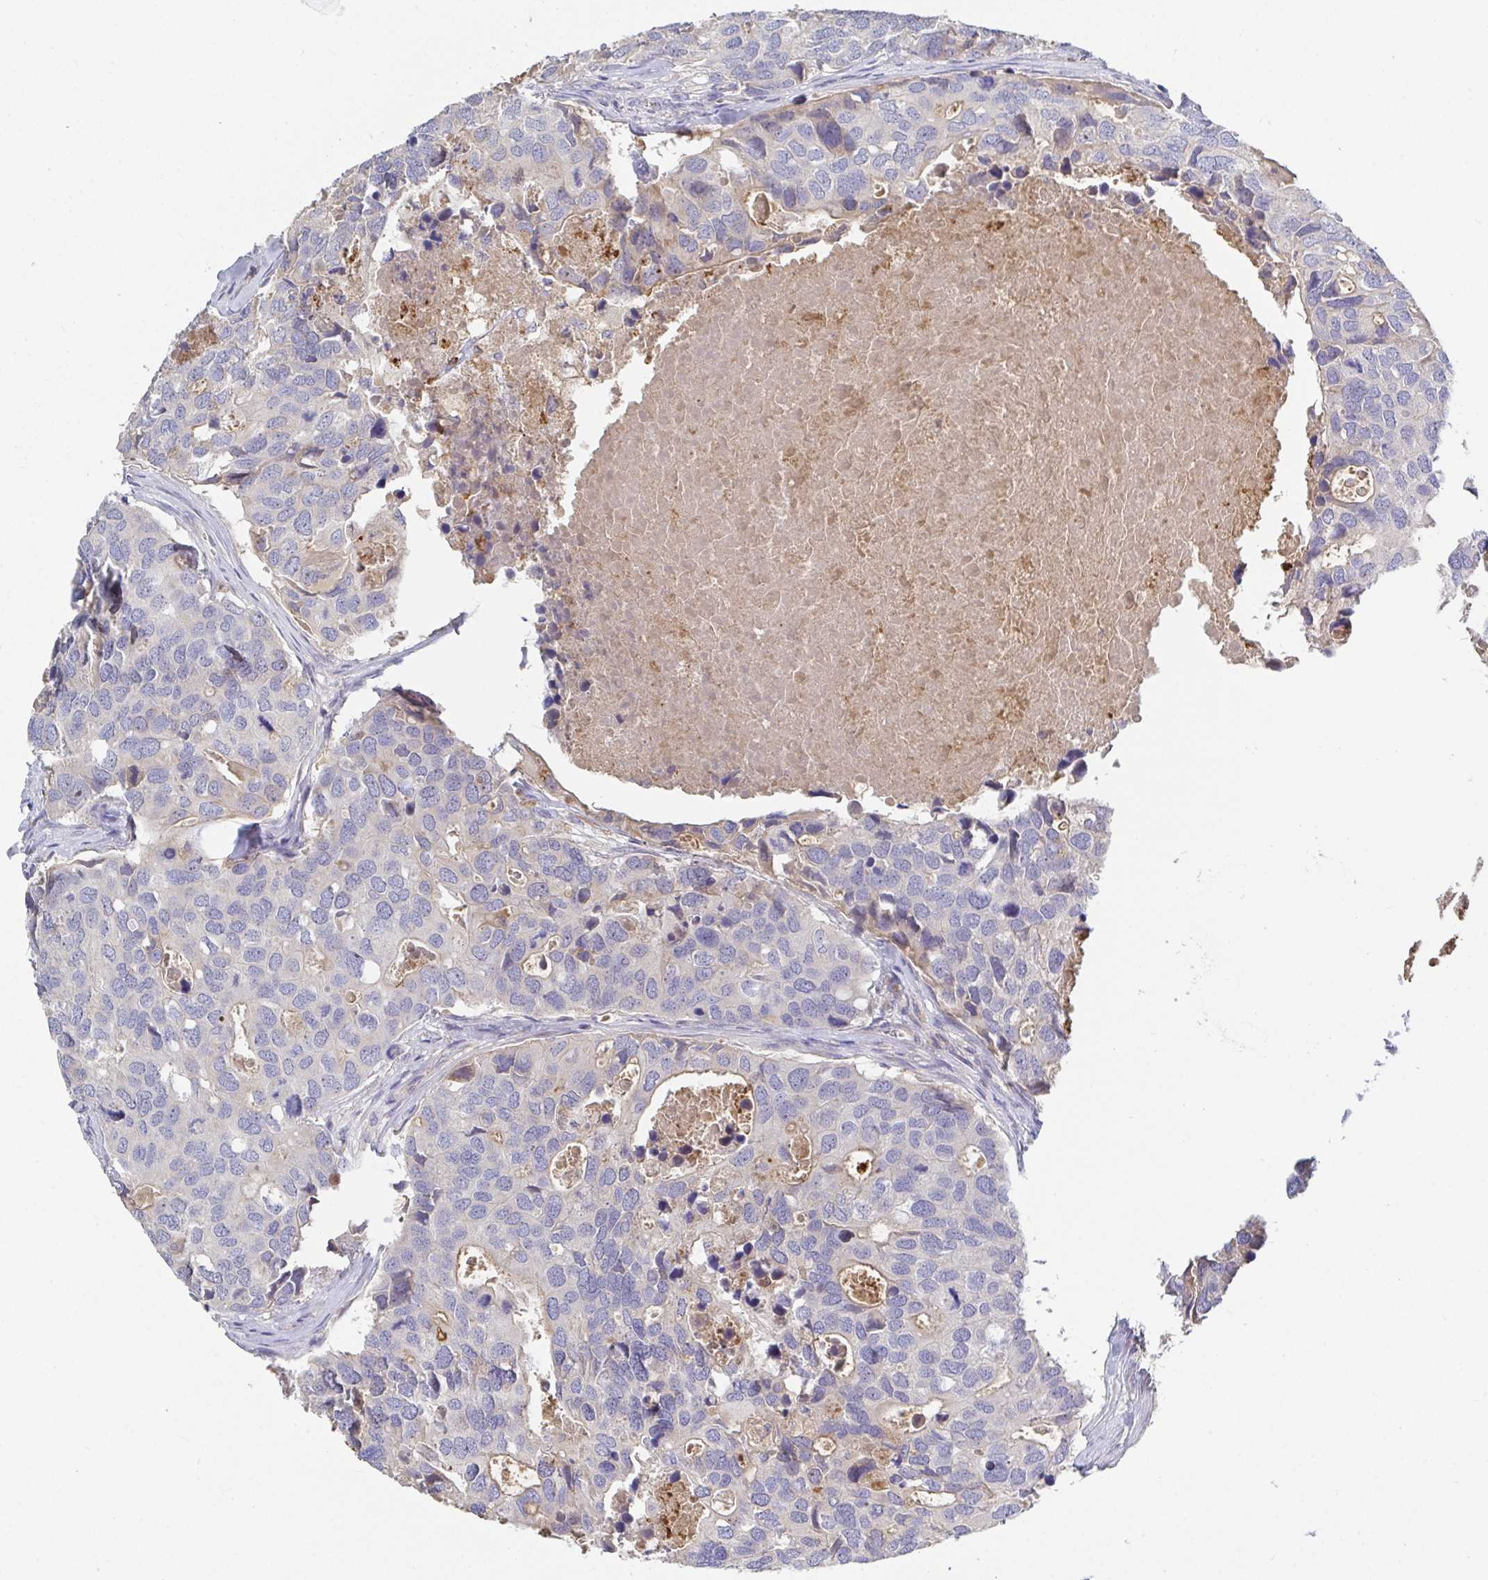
{"staining": {"intensity": "negative", "quantity": "none", "location": "none"}, "tissue": "breast cancer", "cell_type": "Tumor cells", "image_type": "cancer", "snomed": [{"axis": "morphology", "description": "Duct carcinoma"}, {"axis": "topography", "description": "Breast"}], "caption": "DAB (3,3'-diaminobenzidine) immunohistochemical staining of human infiltrating ductal carcinoma (breast) reveals no significant expression in tumor cells.", "gene": "ANO5", "patient": {"sex": "female", "age": 83}}